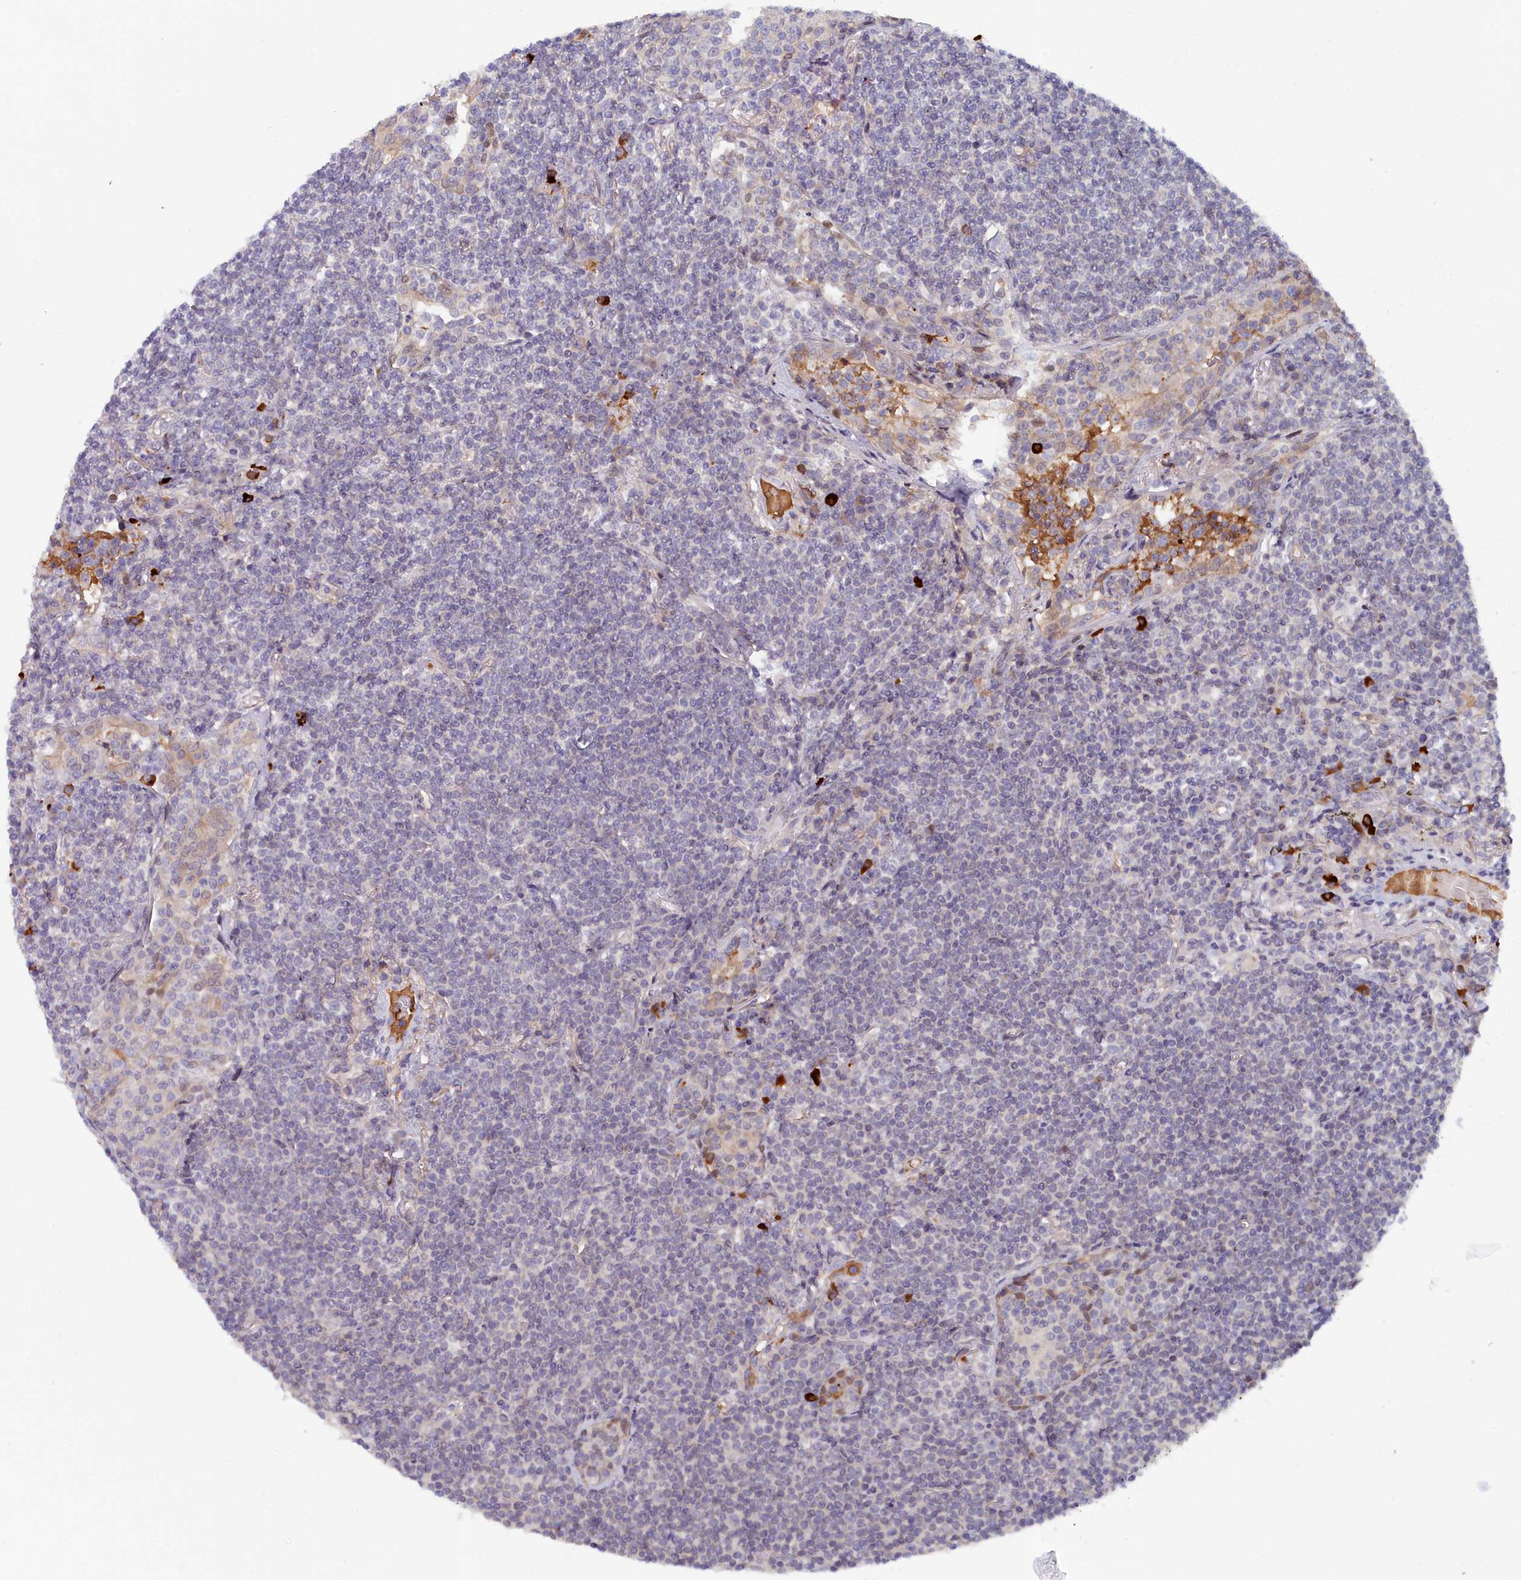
{"staining": {"intensity": "negative", "quantity": "none", "location": "none"}, "tissue": "lymphoma", "cell_type": "Tumor cells", "image_type": "cancer", "snomed": [{"axis": "morphology", "description": "Malignant lymphoma, non-Hodgkin's type, Low grade"}, {"axis": "topography", "description": "Lung"}], "caption": "Tumor cells show no significant positivity in low-grade malignant lymphoma, non-Hodgkin's type. Nuclei are stained in blue.", "gene": "KCTD18", "patient": {"sex": "female", "age": 71}}